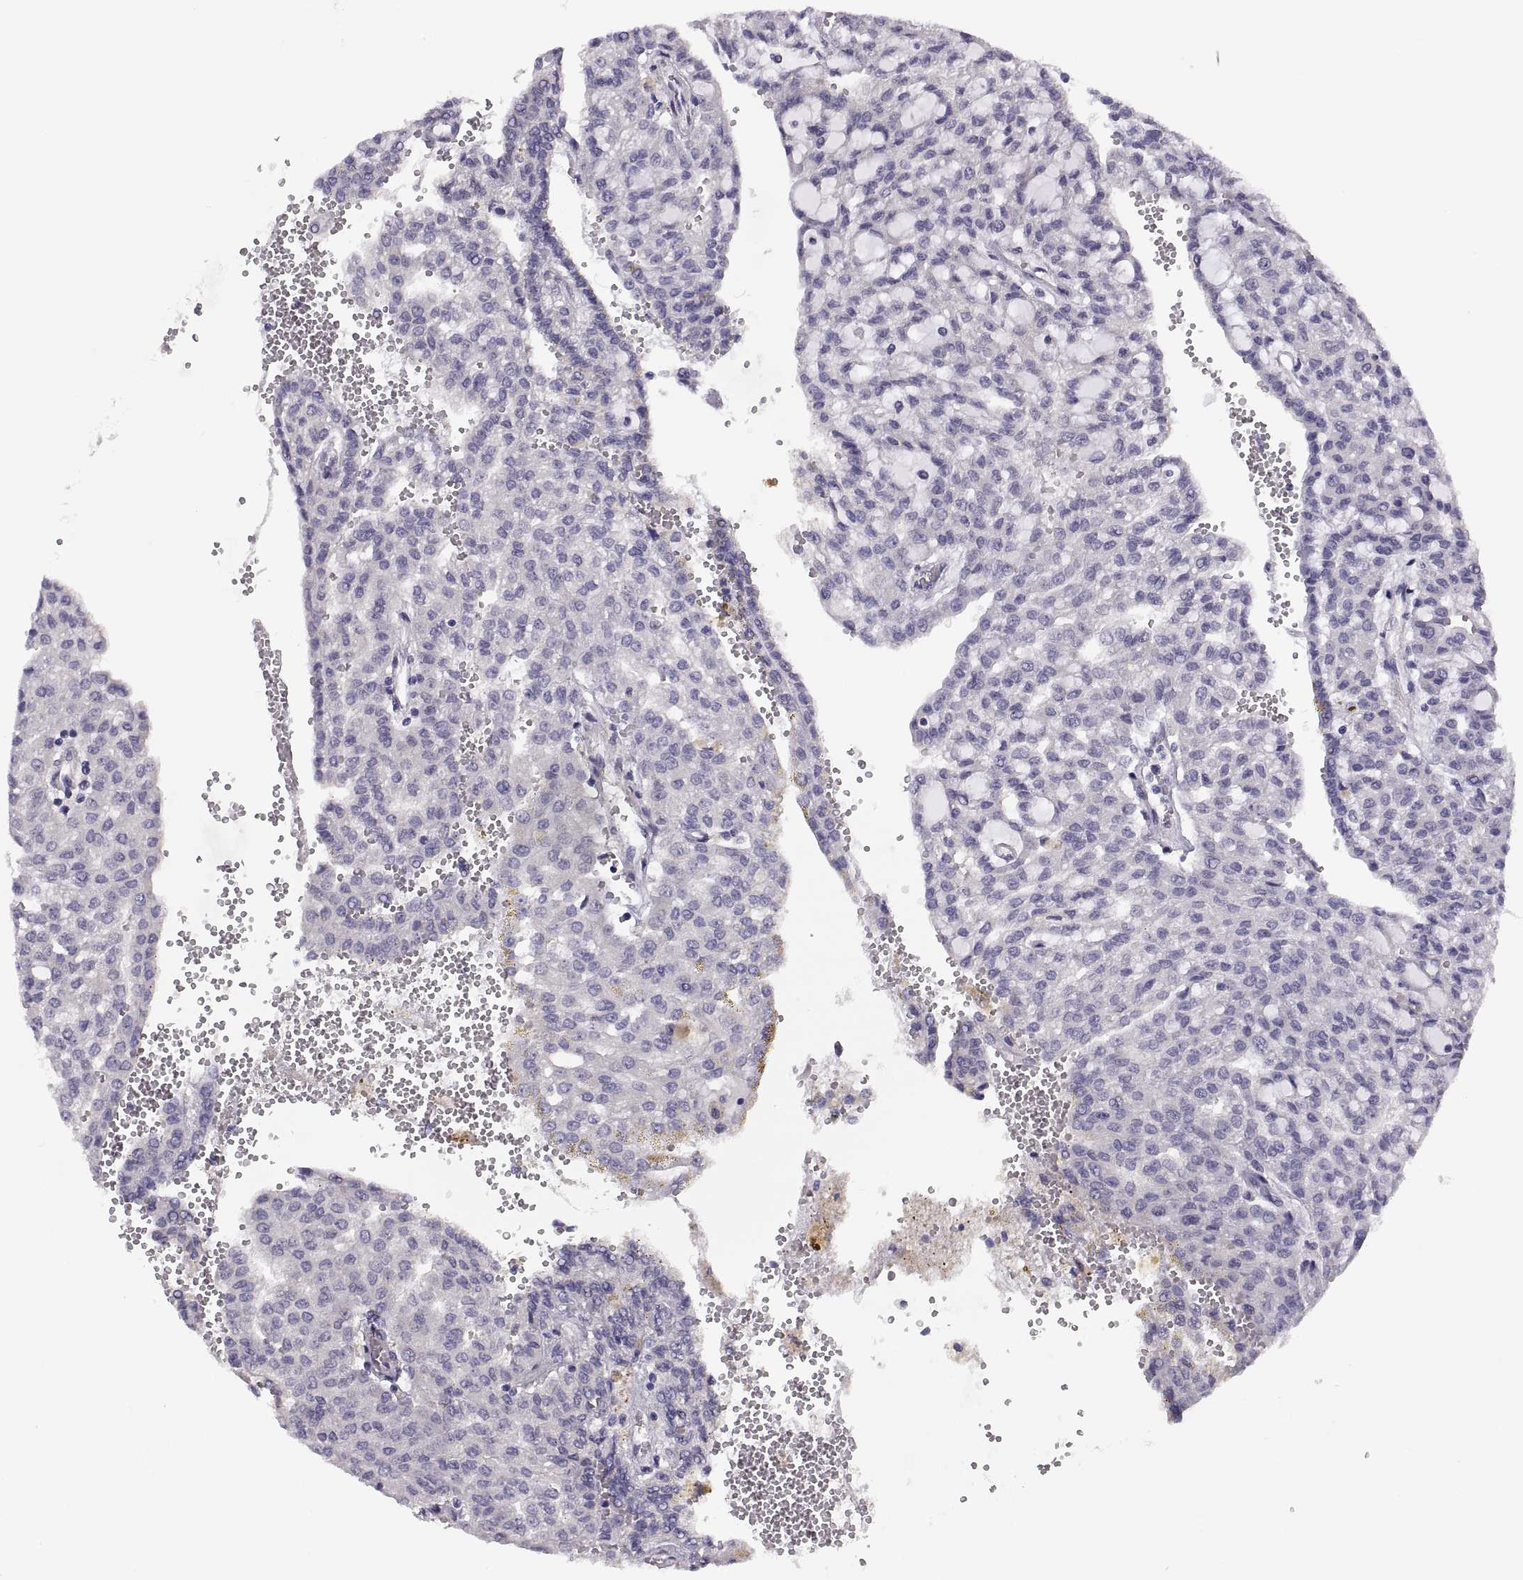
{"staining": {"intensity": "negative", "quantity": "none", "location": "none"}, "tissue": "renal cancer", "cell_type": "Tumor cells", "image_type": "cancer", "snomed": [{"axis": "morphology", "description": "Adenocarcinoma, NOS"}, {"axis": "topography", "description": "Kidney"}], "caption": "Tumor cells are negative for protein expression in human renal cancer (adenocarcinoma).", "gene": "STRC", "patient": {"sex": "male", "age": 63}}